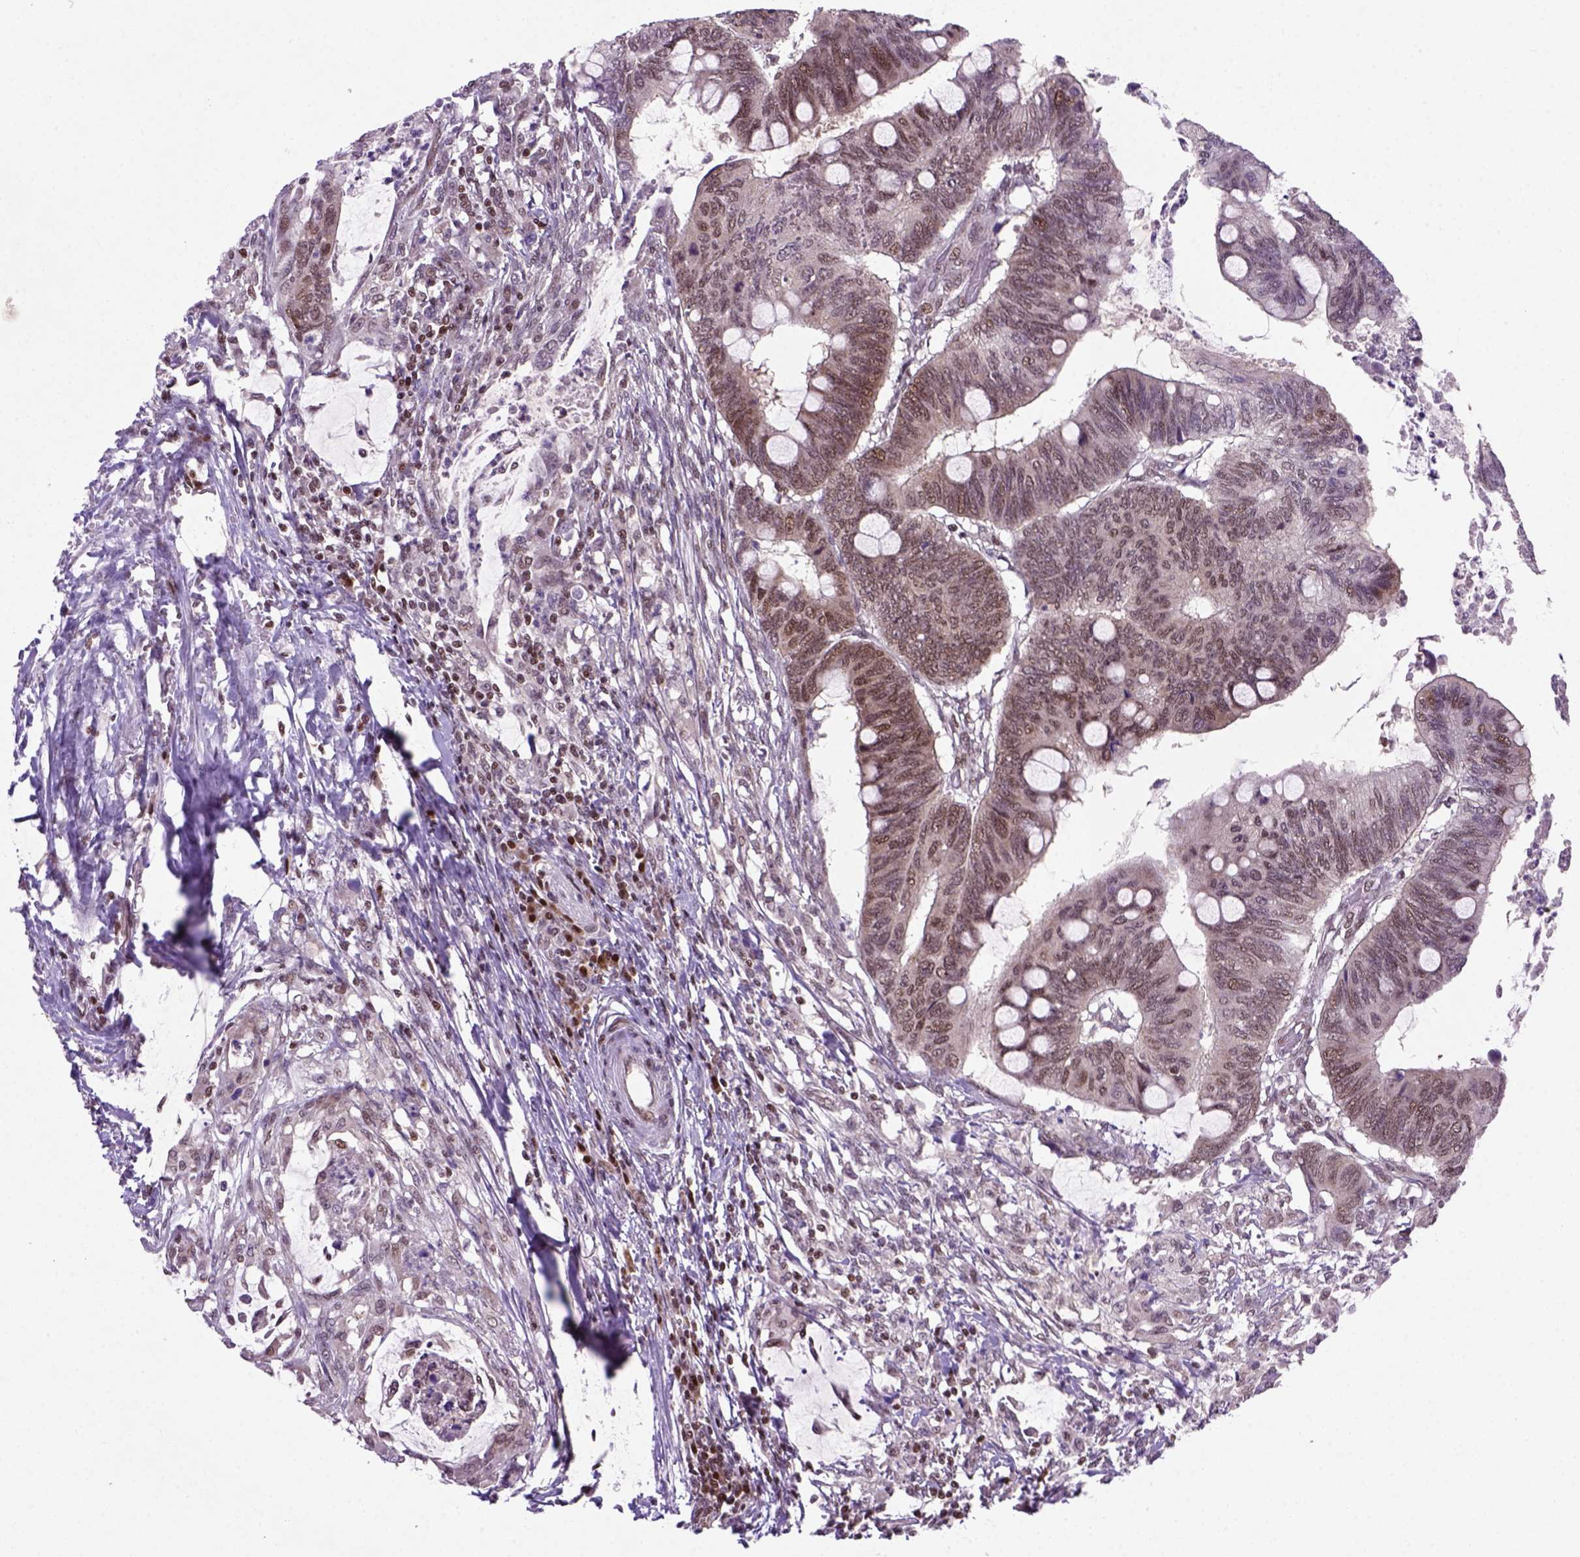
{"staining": {"intensity": "moderate", "quantity": ">75%", "location": "nuclear"}, "tissue": "colorectal cancer", "cell_type": "Tumor cells", "image_type": "cancer", "snomed": [{"axis": "morphology", "description": "Normal tissue, NOS"}, {"axis": "morphology", "description": "Adenocarcinoma, NOS"}, {"axis": "topography", "description": "Rectum"}, {"axis": "topography", "description": "Peripheral nerve tissue"}], "caption": "A high-resolution image shows immunohistochemistry staining of colorectal cancer (adenocarcinoma), which shows moderate nuclear expression in about >75% of tumor cells. The protein is stained brown, and the nuclei are stained in blue (DAB IHC with brightfield microscopy, high magnification).", "gene": "MGMT", "patient": {"sex": "male", "age": 92}}